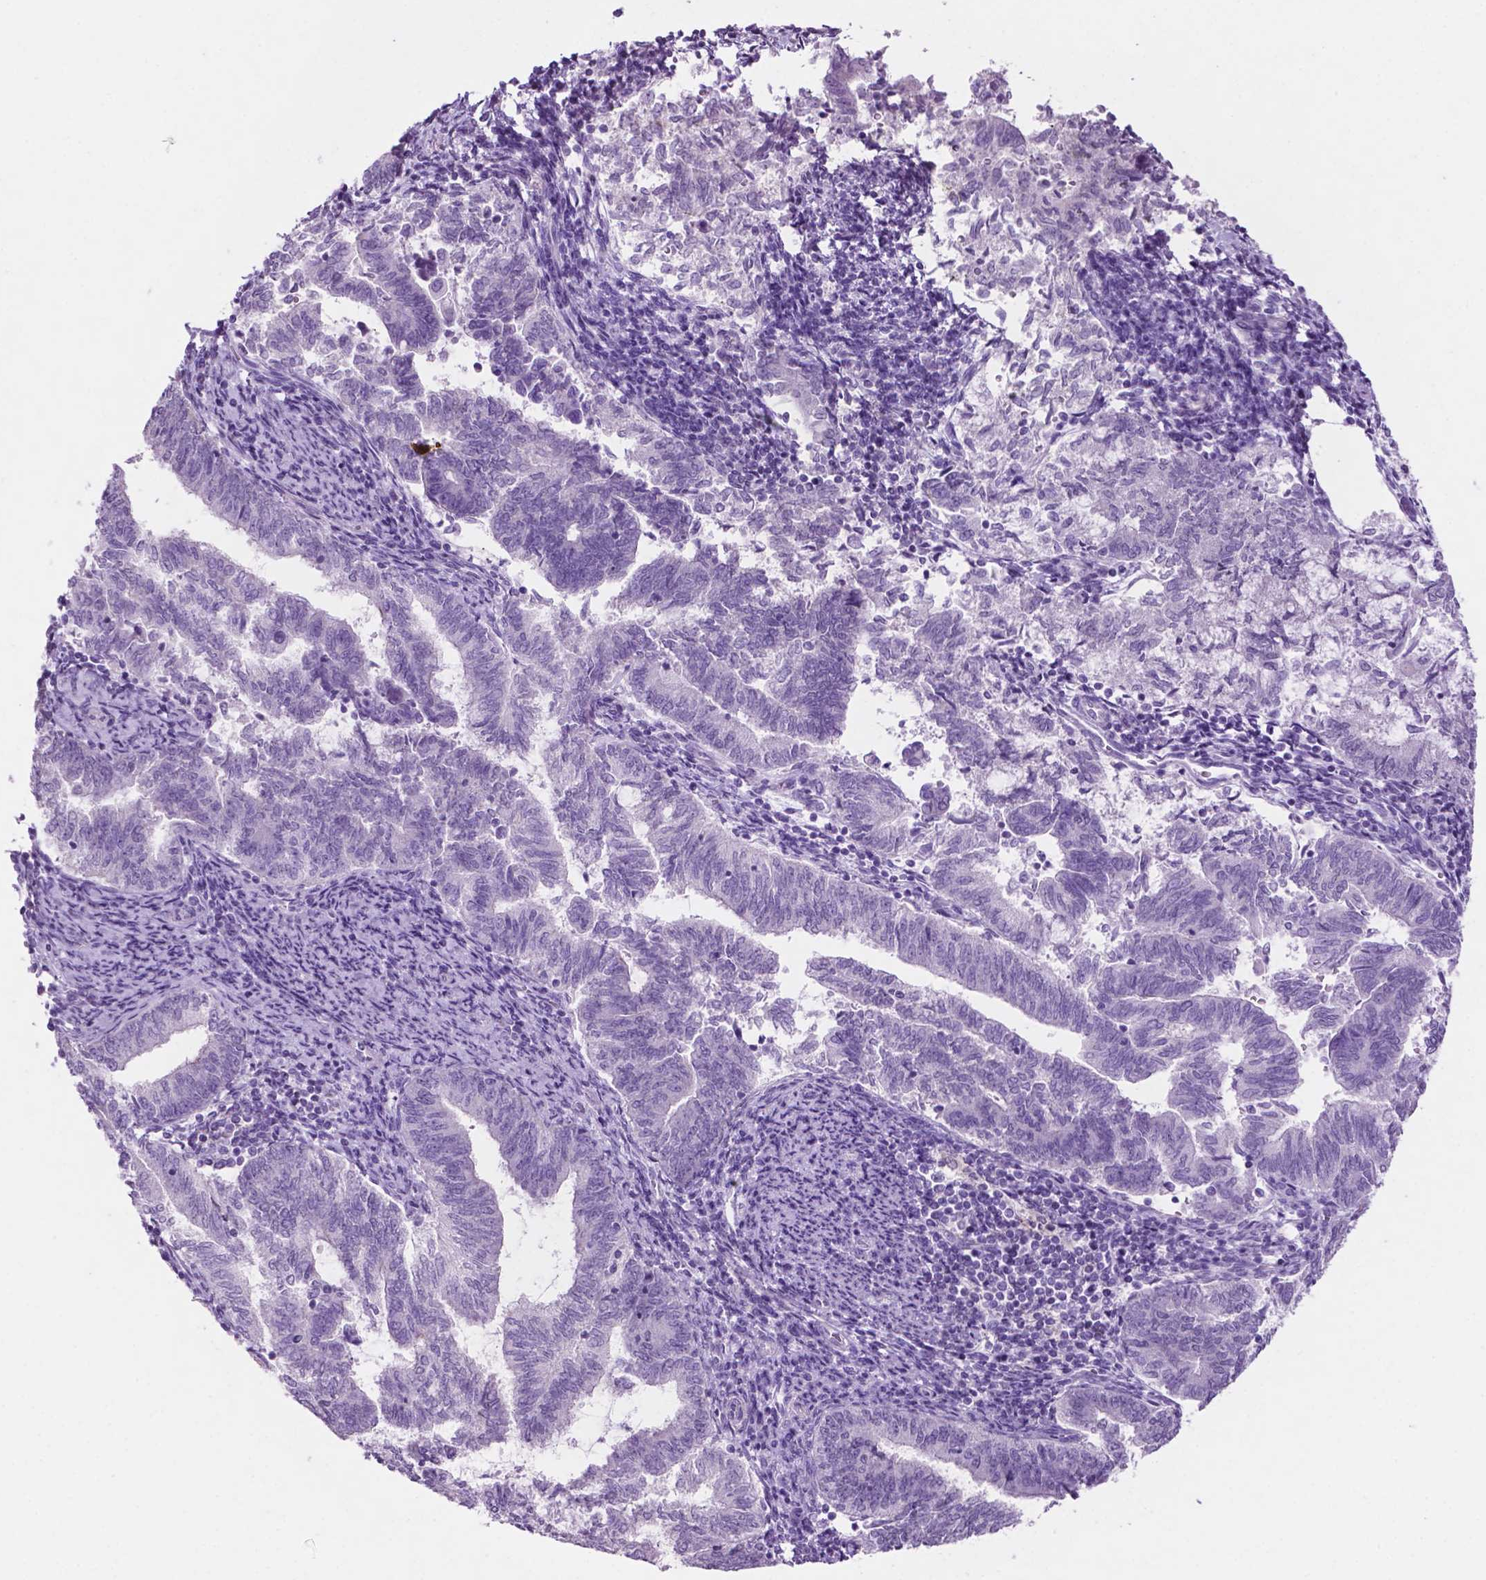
{"staining": {"intensity": "negative", "quantity": "none", "location": "none"}, "tissue": "endometrial cancer", "cell_type": "Tumor cells", "image_type": "cancer", "snomed": [{"axis": "morphology", "description": "Adenocarcinoma, NOS"}, {"axis": "topography", "description": "Endometrium"}], "caption": "This is a histopathology image of immunohistochemistry (IHC) staining of adenocarcinoma (endometrial), which shows no expression in tumor cells. (Brightfield microscopy of DAB (3,3'-diaminobenzidine) immunohistochemistry (IHC) at high magnification).", "gene": "PHGR1", "patient": {"sex": "female", "age": 65}}